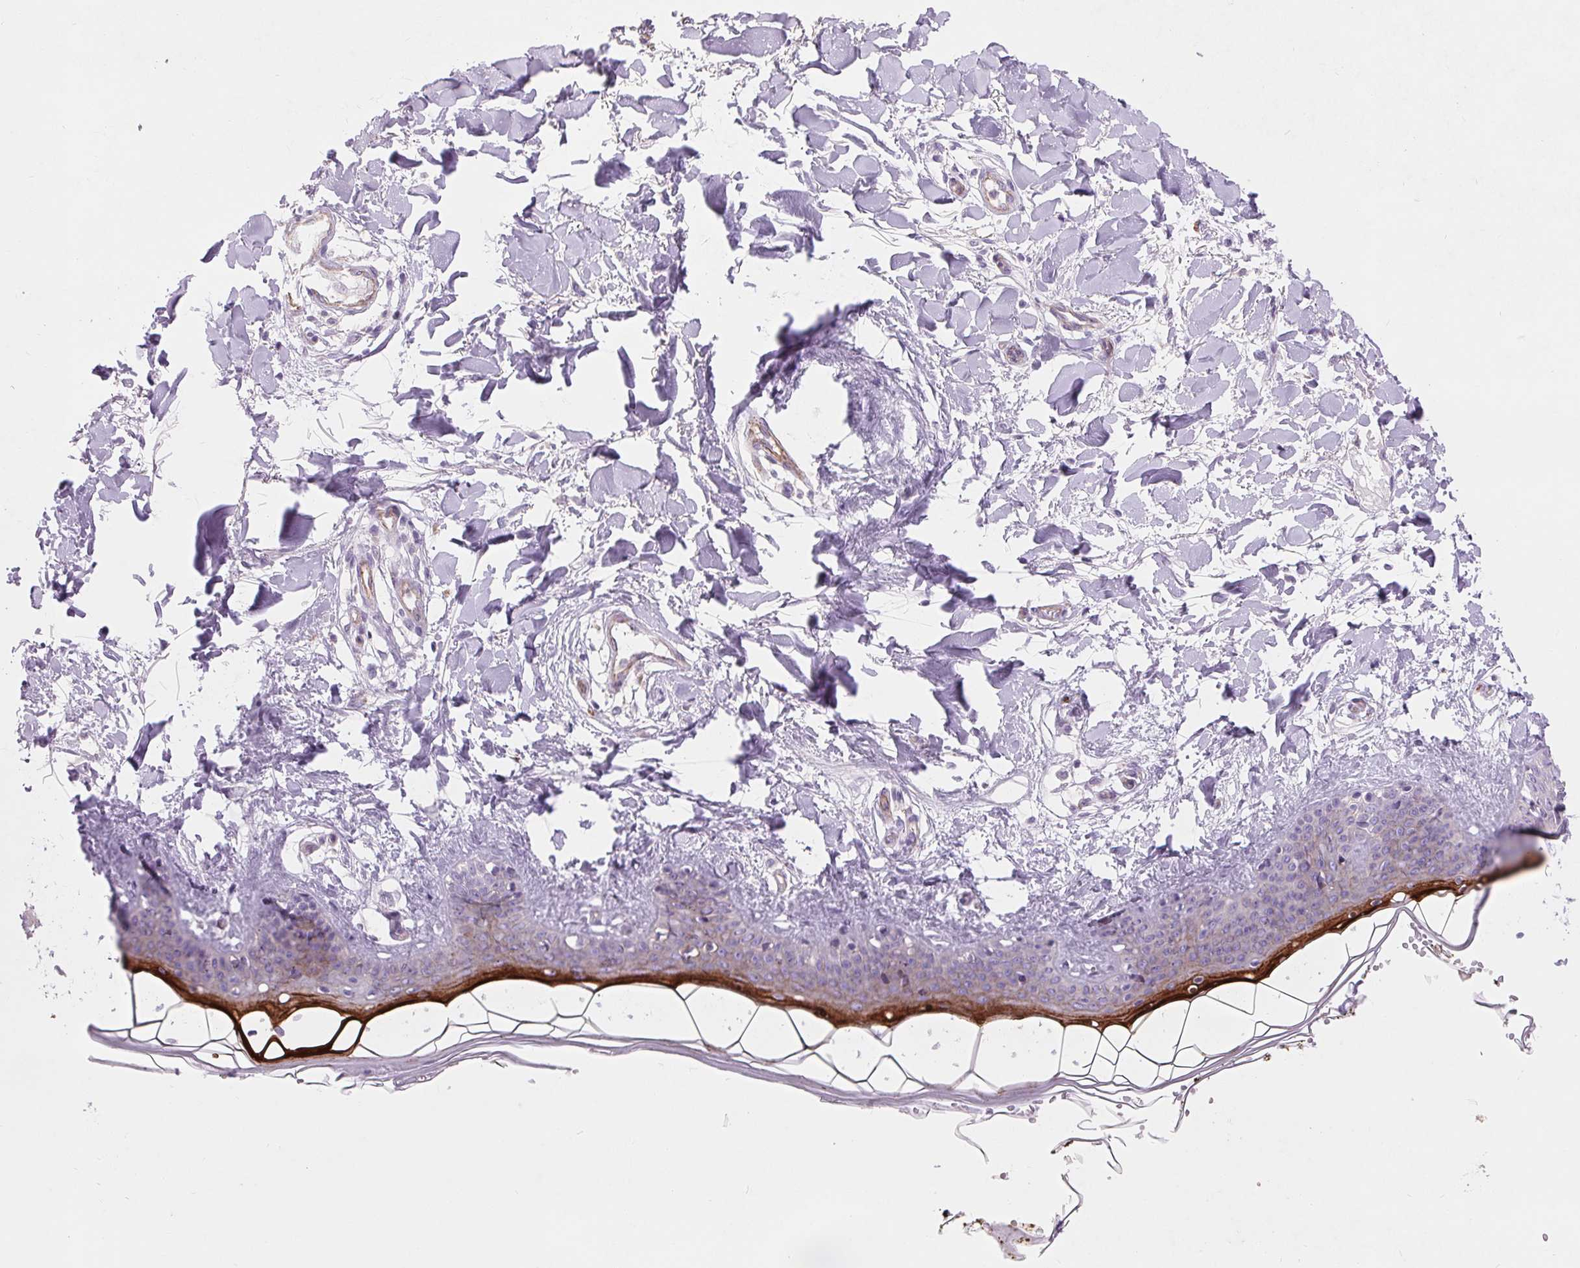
{"staining": {"intensity": "negative", "quantity": "none", "location": "none"}, "tissue": "skin", "cell_type": "Fibroblasts", "image_type": "normal", "snomed": [{"axis": "morphology", "description": "Normal tissue, NOS"}, {"axis": "topography", "description": "Skin"}], "caption": "A photomicrograph of skin stained for a protein shows no brown staining in fibroblasts. The staining was performed using DAB (3,3'-diaminobenzidine) to visualize the protein expression in brown, while the nuclei were stained in blue with hematoxylin (Magnification: 20x).", "gene": "DIXDC1", "patient": {"sex": "female", "age": 34}}